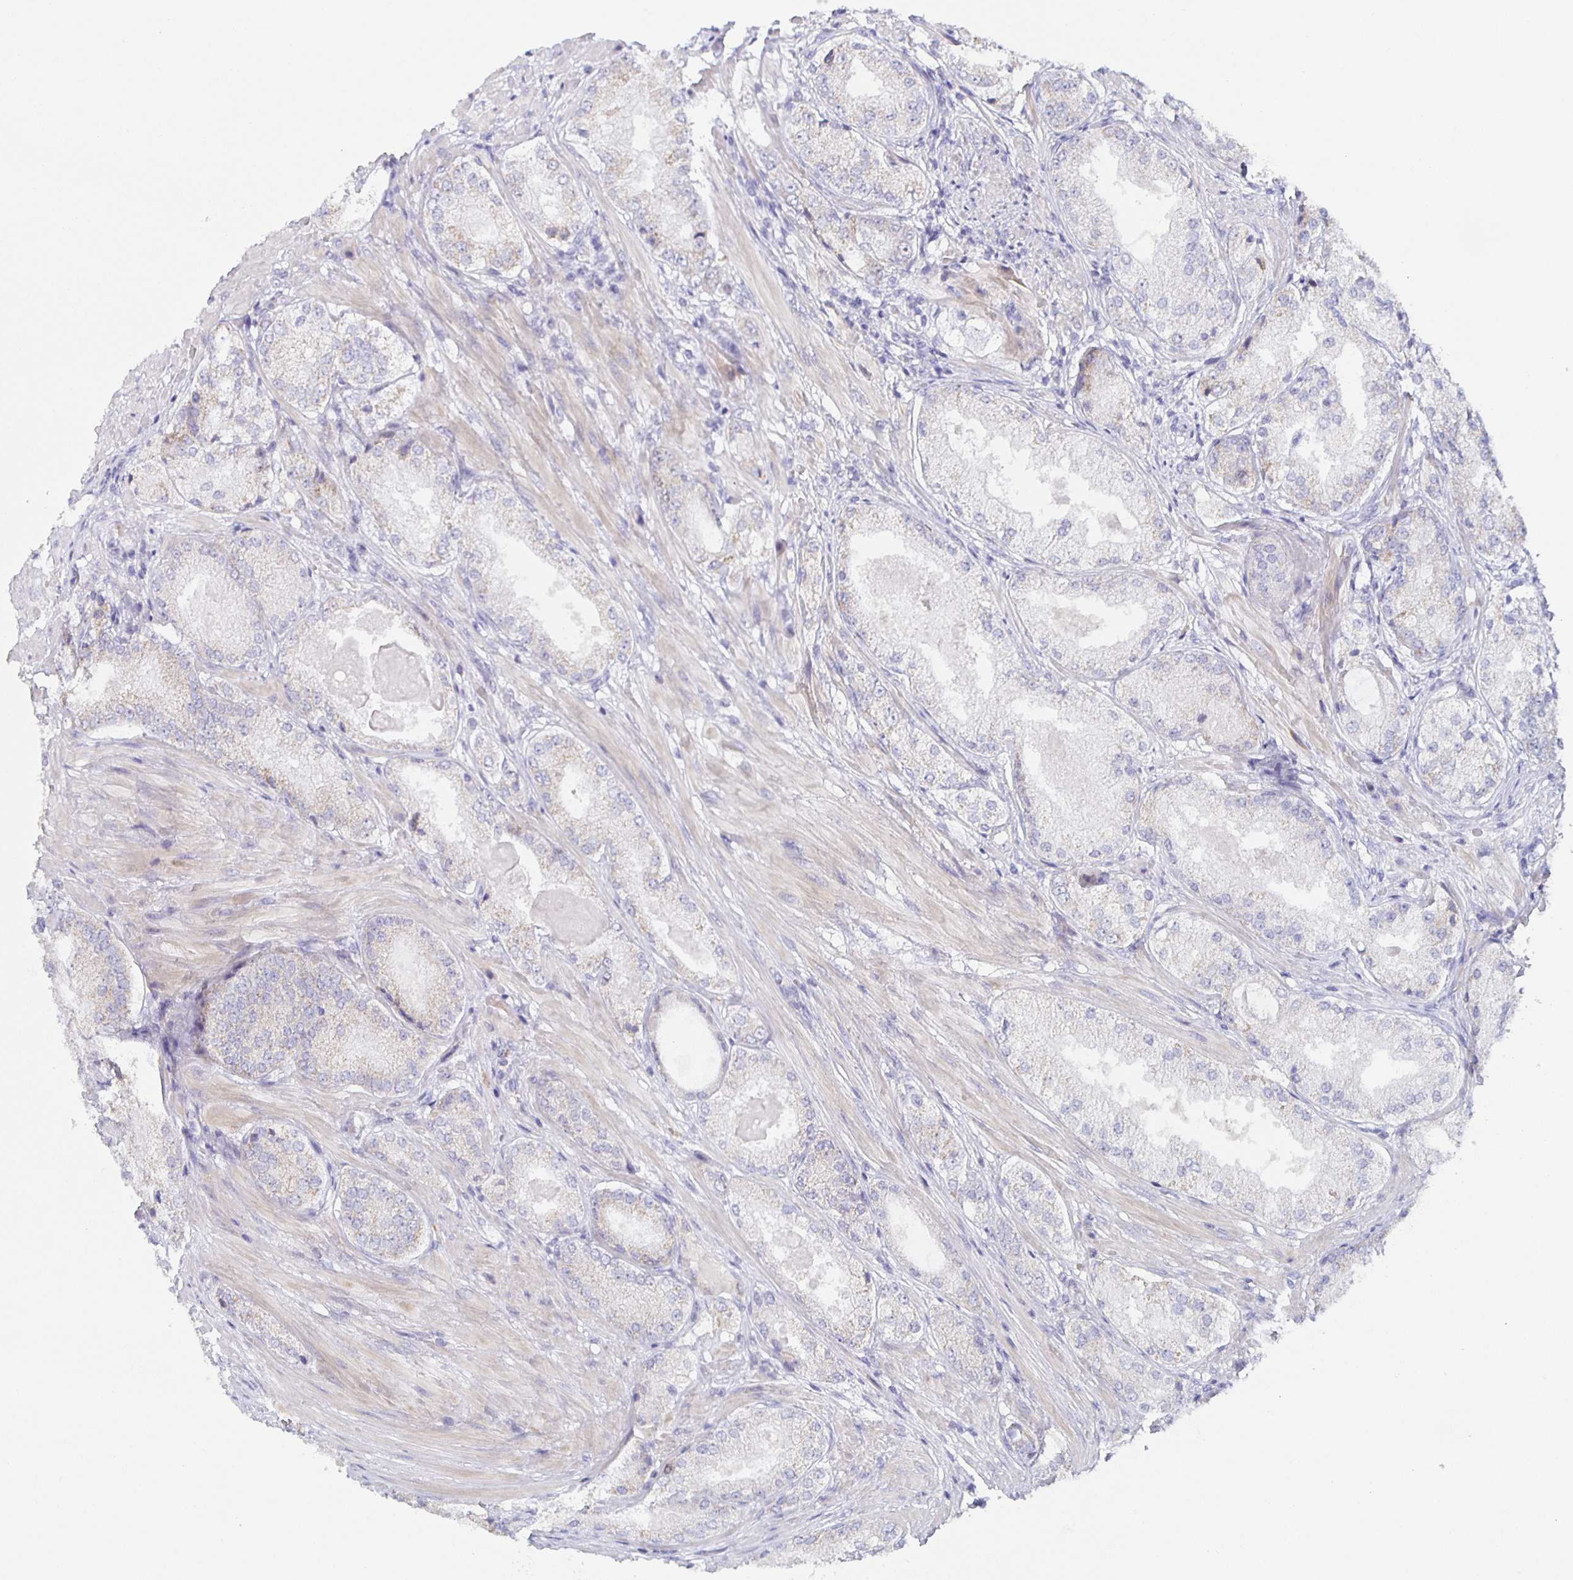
{"staining": {"intensity": "weak", "quantity": "<25%", "location": "cytoplasmic/membranous"}, "tissue": "prostate cancer", "cell_type": "Tumor cells", "image_type": "cancer", "snomed": [{"axis": "morphology", "description": "Adenocarcinoma, Low grade"}, {"axis": "topography", "description": "Prostate"}], "caption": "This is an immunohistochemistry (IHC) micrograph of human low-grade adenocarcinoma (prostate). There is no staining in tumor cells.", "gene": "CENPH", "patient": {"sex": "male", "age": 68}}